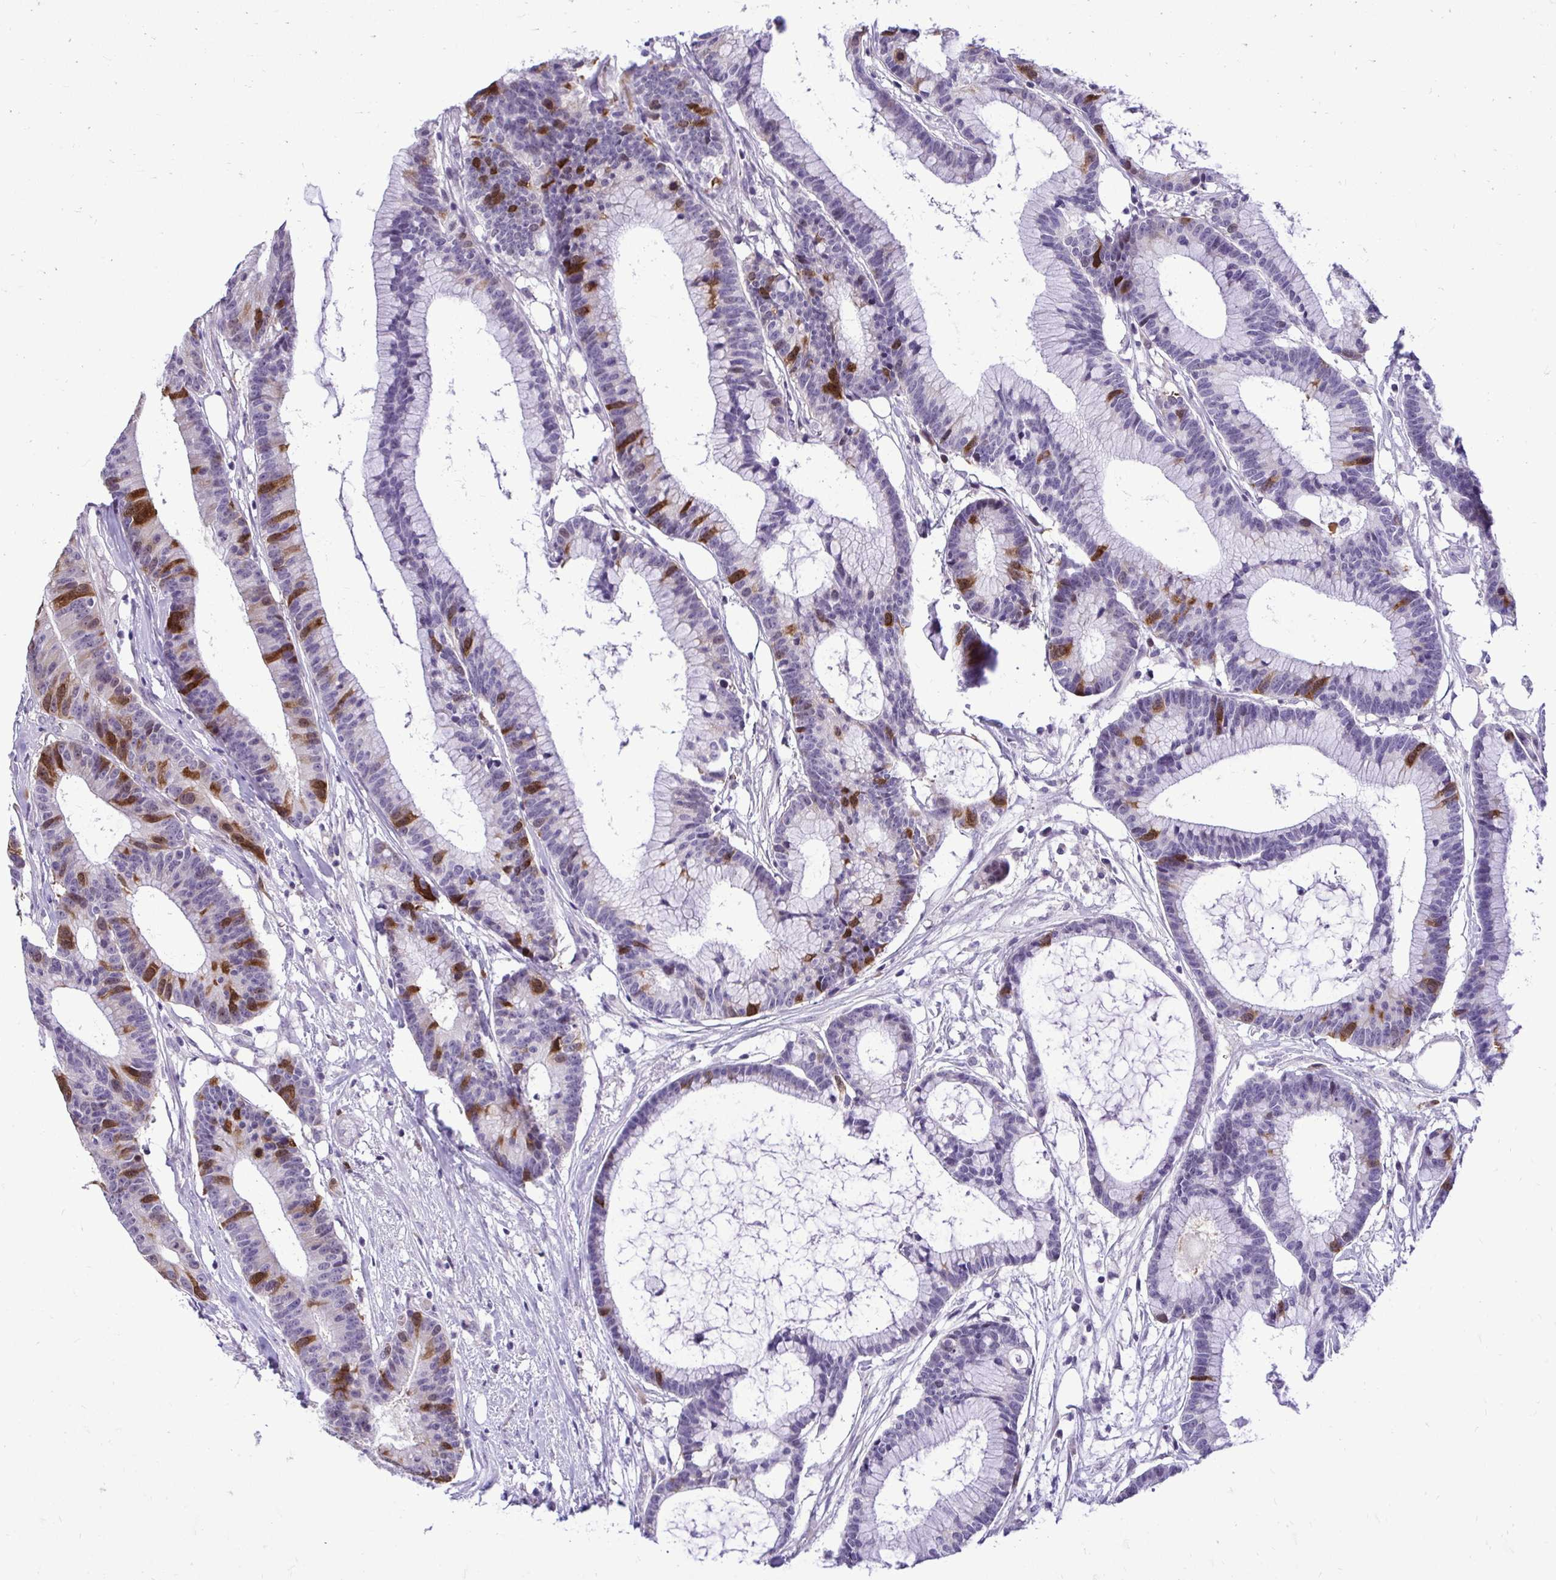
{"staining": {"intensity": "strong", "quantity": "<25%", "location": "cytoplasmic/membranous,nuclear"}, "tissue": "colorectal cancer", "cell_type": "Tumor cells", "image_type": "cancer", "snomed": [{"axis": "morphology", "description": "Adenocarcinoma, NOS"}, {"axis": "topography", "description": "Colon"}], "caption": "A medium amount of strong cytoplasmic/membranous and nuclear expression is appreciated in approximately <25% of tumor cells in colorectal cancer tissue.", "gene": "CDC20", "patient": {"sex": "female", "age": 78}}